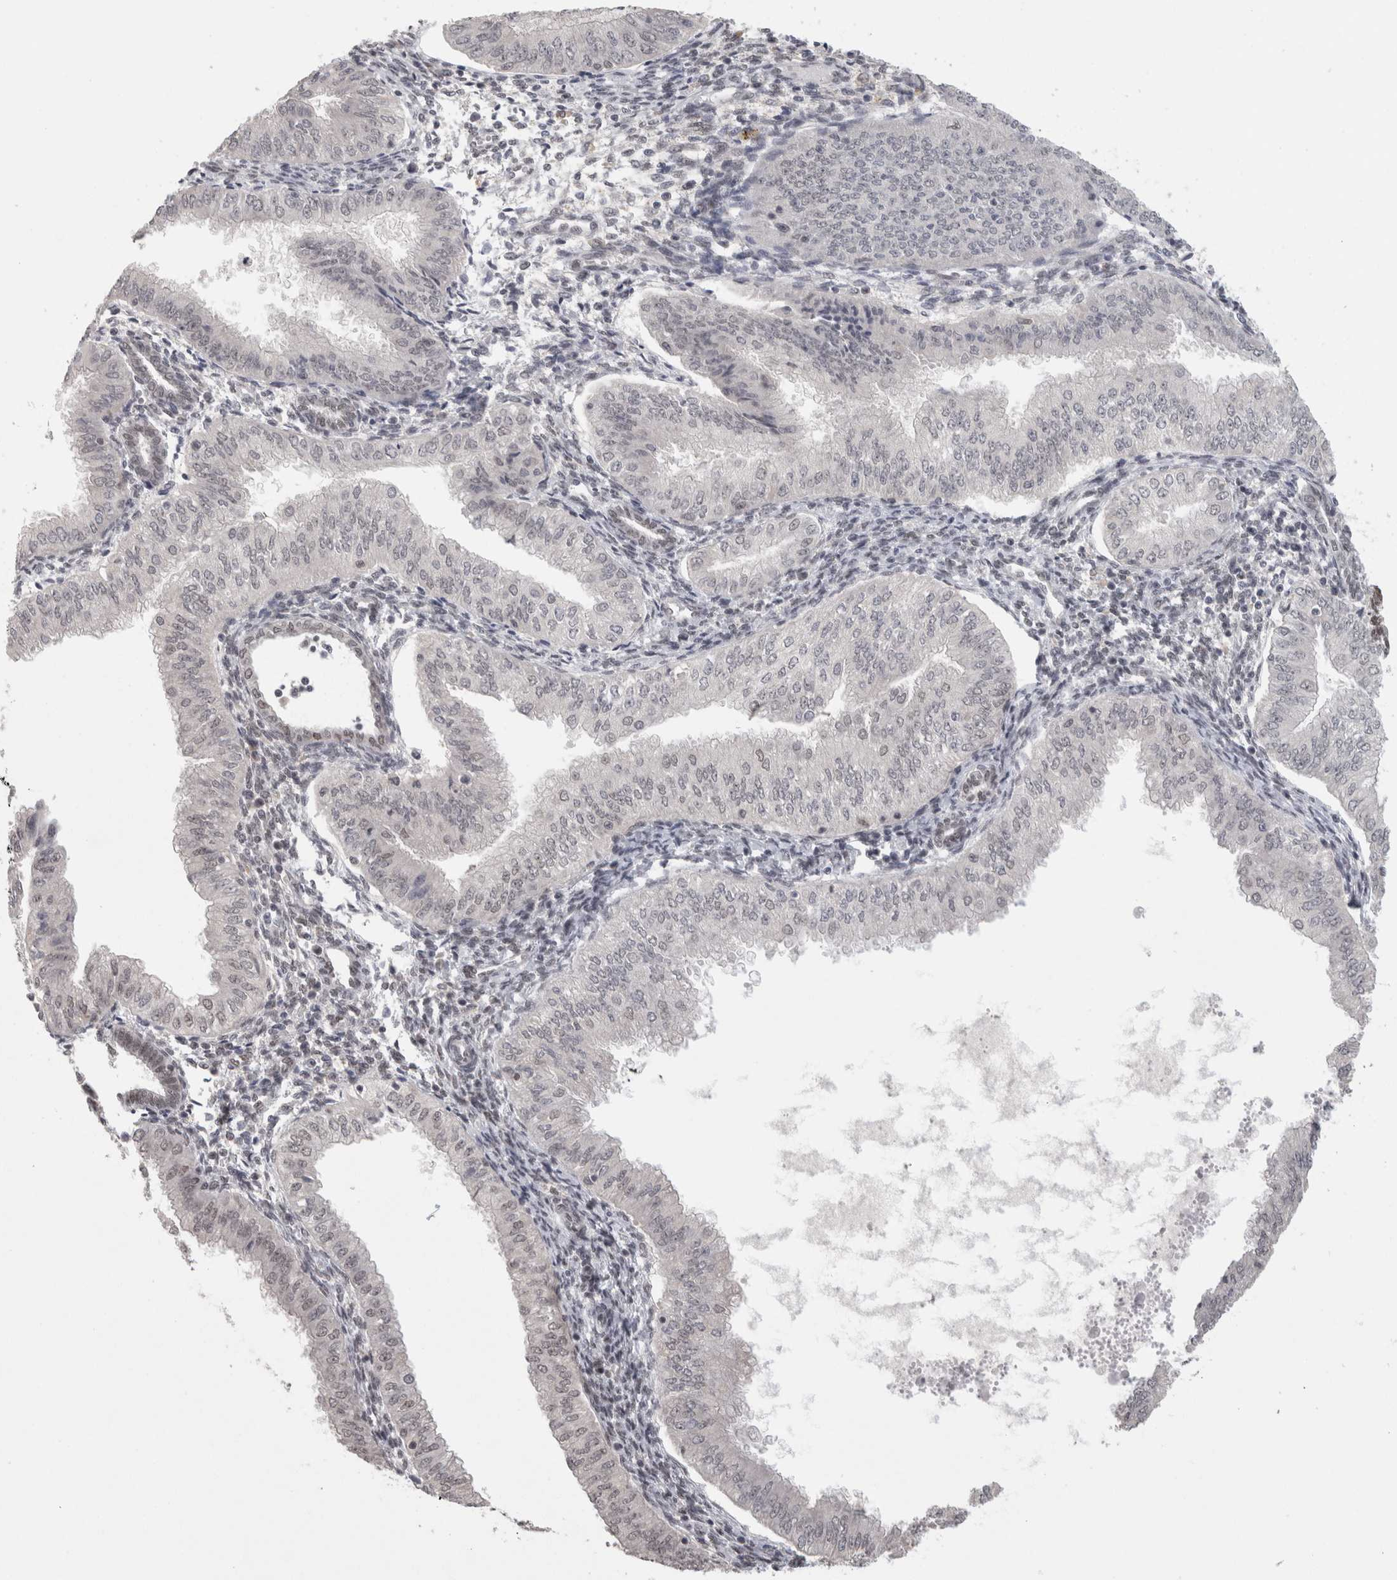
{"staining": {"intensity": "negative", "quantity": "none", "location": "none"}, "tissue": "endometrial cancer", "cell_type": "Tumor cells", "image_type": "cancer", "snomed": [{"axis": "morphology", "description": "Normal tissue, NOS"}, {"axis": "morphology", "description": "Adenocarcinoma, NOS"}, {"axis": "topography", "description": "Endometrium"}], "caption": "Protein analysis of adenocarcinoma (endometrial) exhibits no significant staining in tumor cells.", "gene": "ZNF830", "patient": {"sex": "female", "age": 53}}